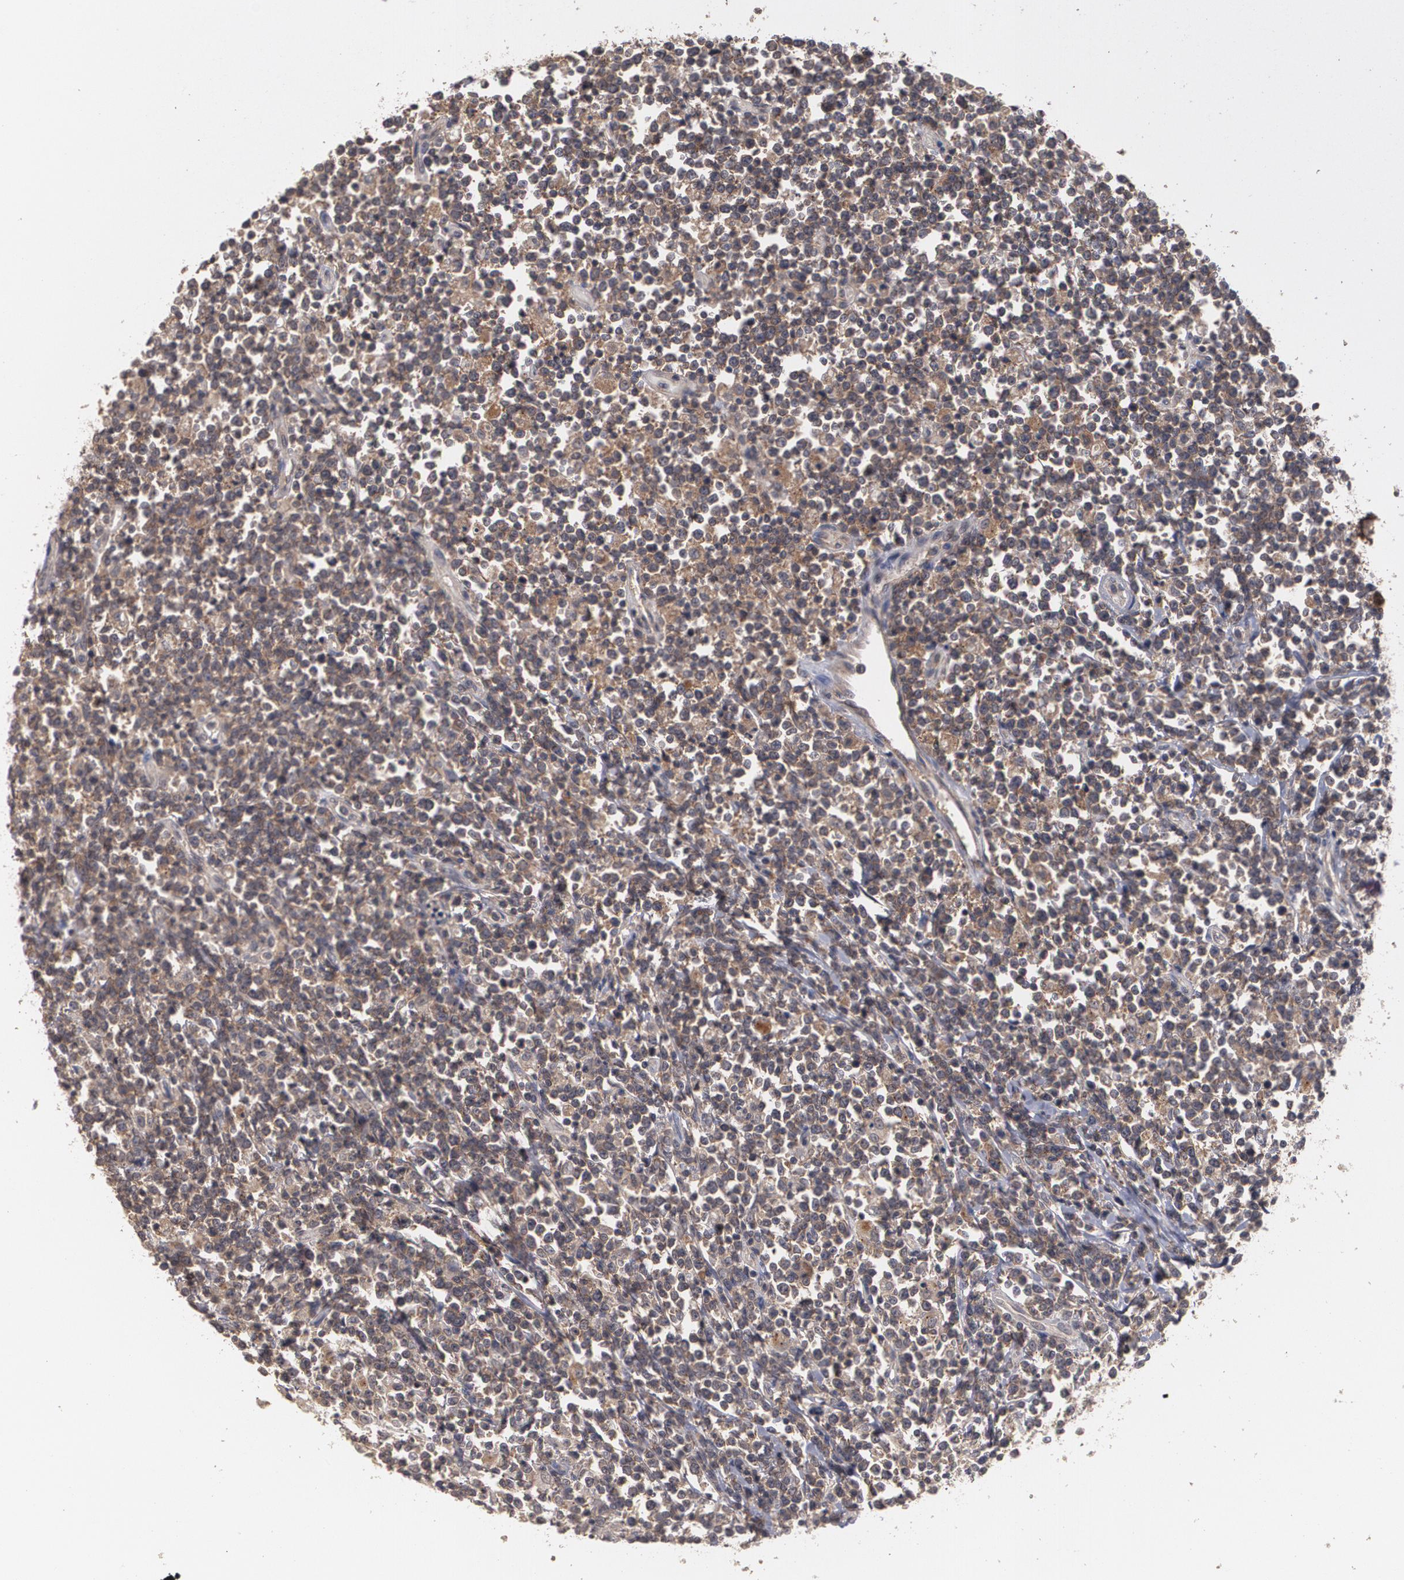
{"staining": {"intensity": "moderate", "quantity": ">75%", "location": "cytoplasmic/membranous"}, "tissue": "lymphoma", "cell_type": "Tumor cells", "image_type": "cancer", "snomed": [{"axis": "morphology", "description": "Malignant lymphoma, non-Hodgkin's type, High grade"}, {"axis": "topography", "description": "Colon"}], "caption": "Immunohistochemistry (IHC) image of lymphoma stained for a protein (brown), which shows medium levels of moderate cytoplasmic/membranous staining in approximately >75% of tumor cells.", "gene": "ARF6", "patient": {"sex": "male", "age": 82}}